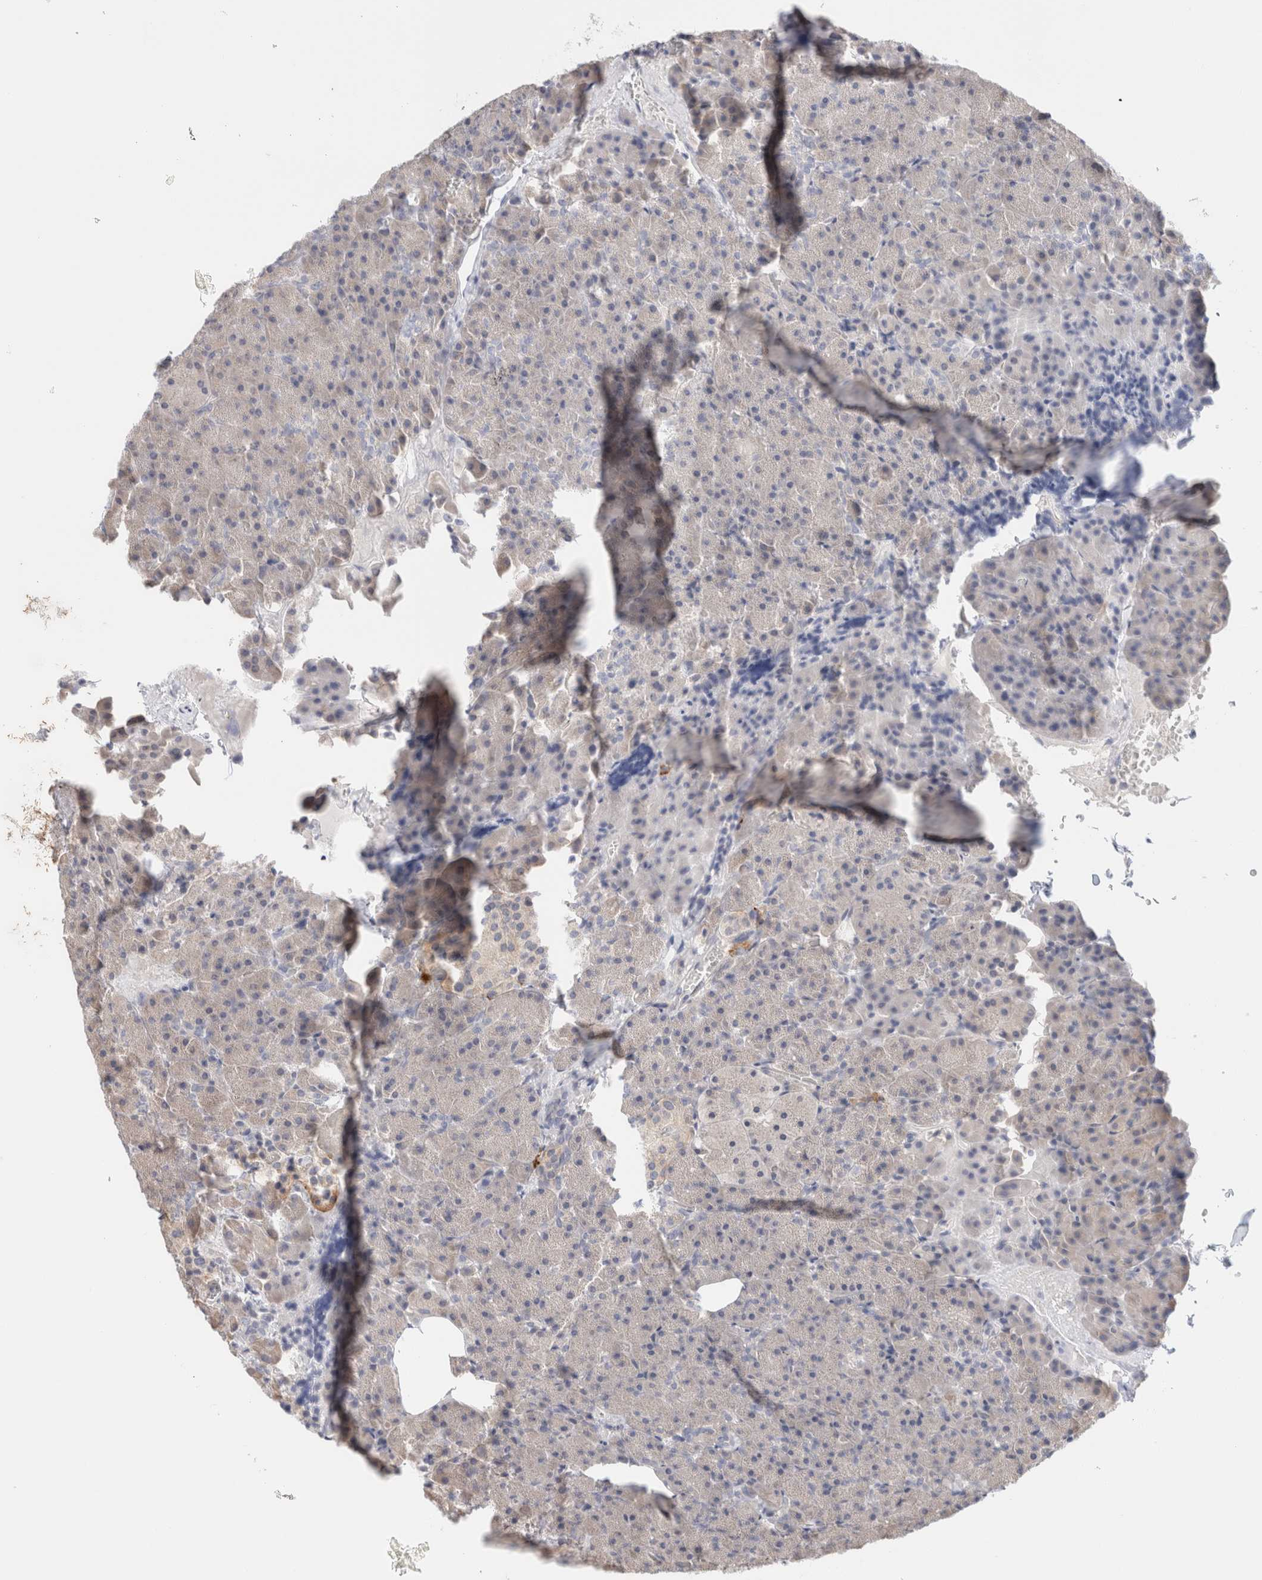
{"staining": {"intensity": "negative", "quantity": "none", "location": "none"}, "tissue": "pancreas", "cell_type": "Exocrine glandular cells", "image_type": "normal", "snomed": [{"axis": "morphology", "description": "Normal tissue, NOS"}, {"axis": "morphology", "description": "Carcinoid, malignant, NOS"}, {"axis": "topography", "description": "Pancreas"}], "caption": "Immunohistochemical staining of normal human pancreas exhibits no significant staining in exocrine glandular cells. (DAB IHC with hematoxylin counter stain).", "gene": "SPRTN", "patient": {"sex": "female", "age": 35}}